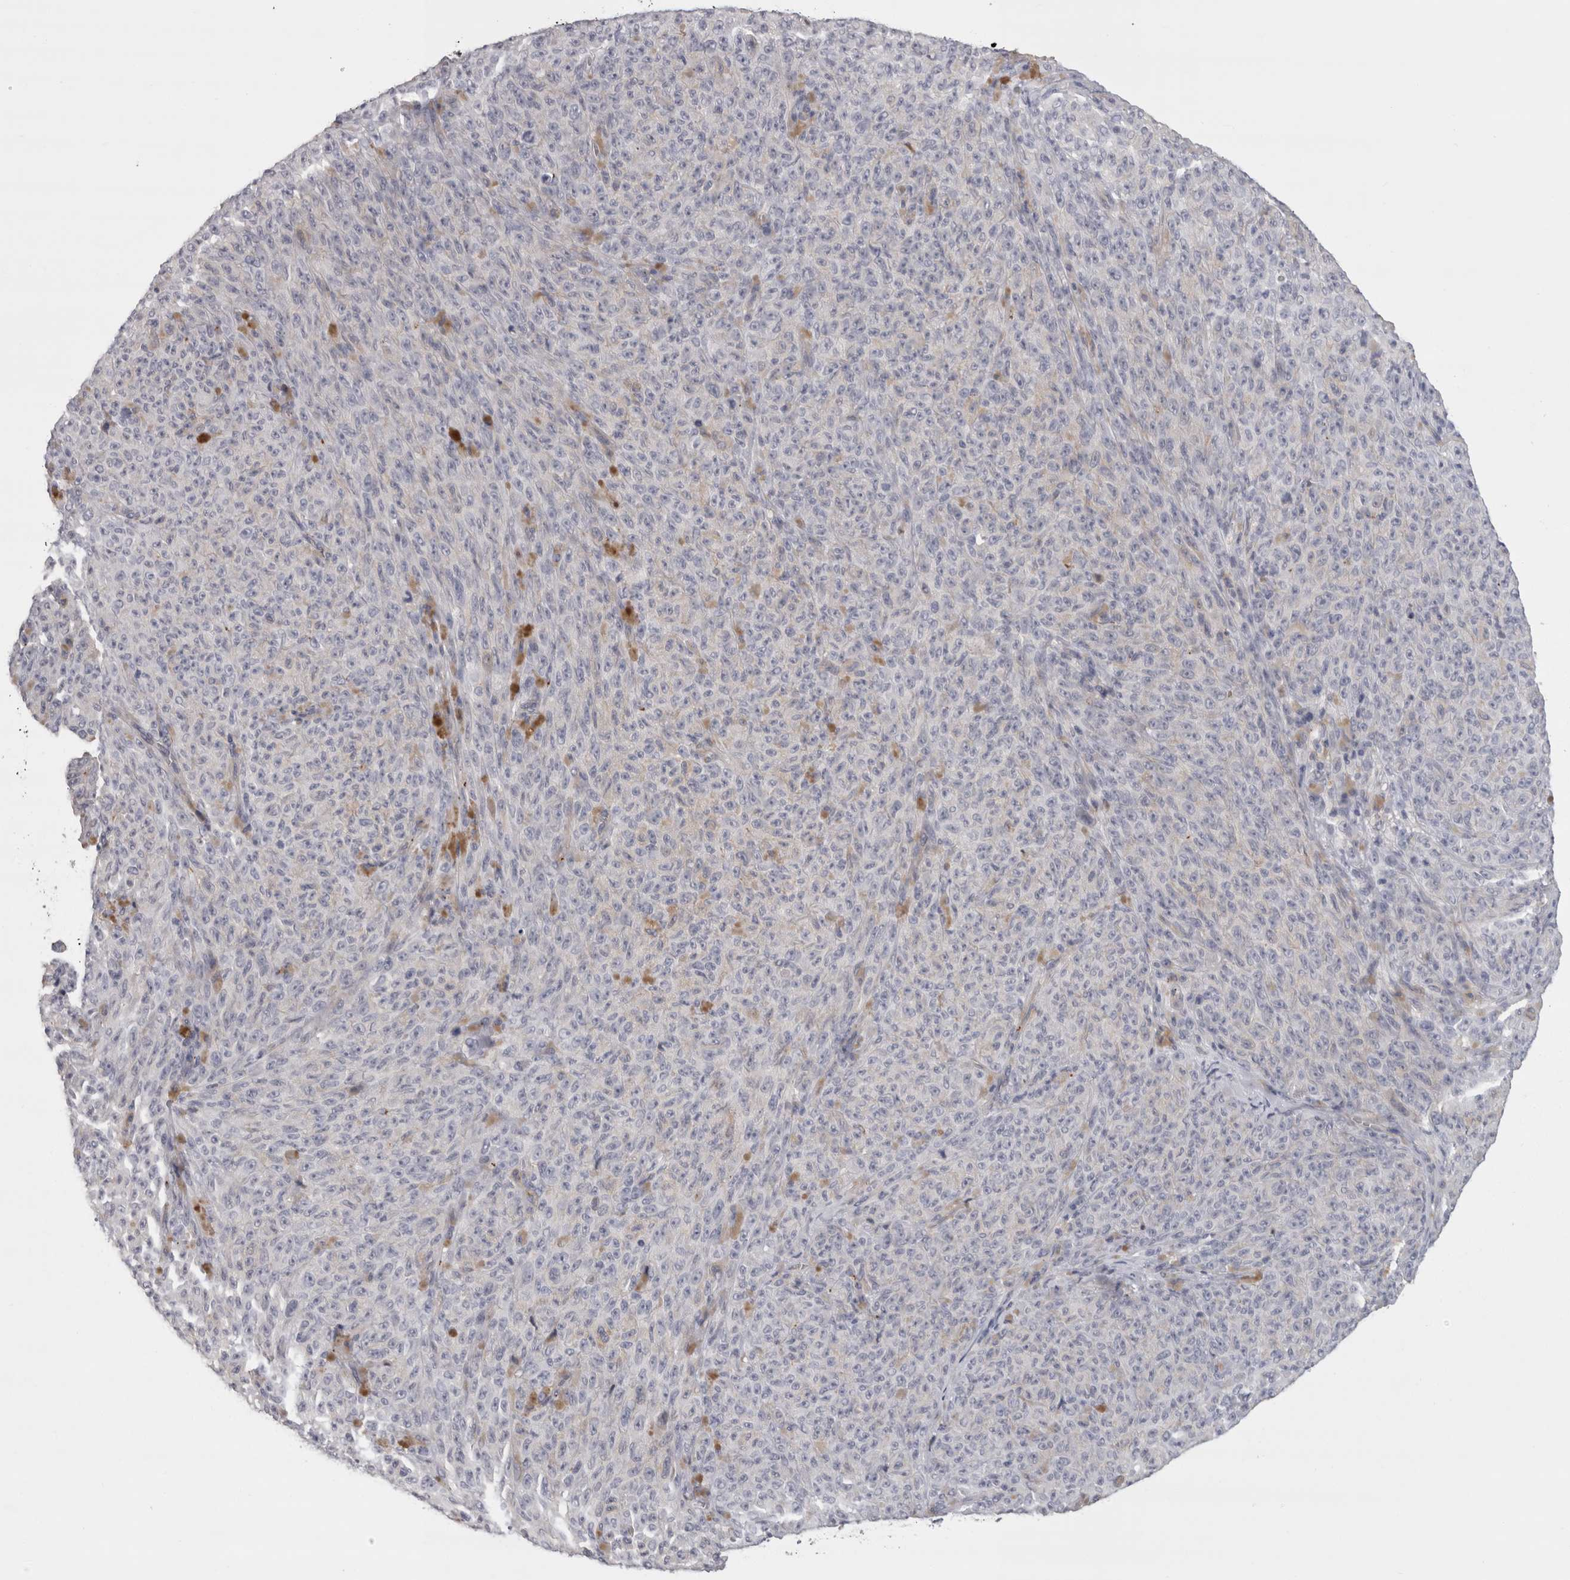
{"staining": {"intensity": "negative", "quantity": "none", "location": "none"}, "tissue": "melanoma", "cell_type": "Tumor cells", "image_type": "cancer", "snomed": [{"axis": "morphology", "description": "Malignant melanoma, NOS"}, {"axis": "topography", "description": "Skin"}], "caption": "Human malignant melanoma stained for a protein using immunohistochemistry shows no expression in tumor cells.", "gene": "LYZL6", "patient": {"sex": "female", "age": 82}}